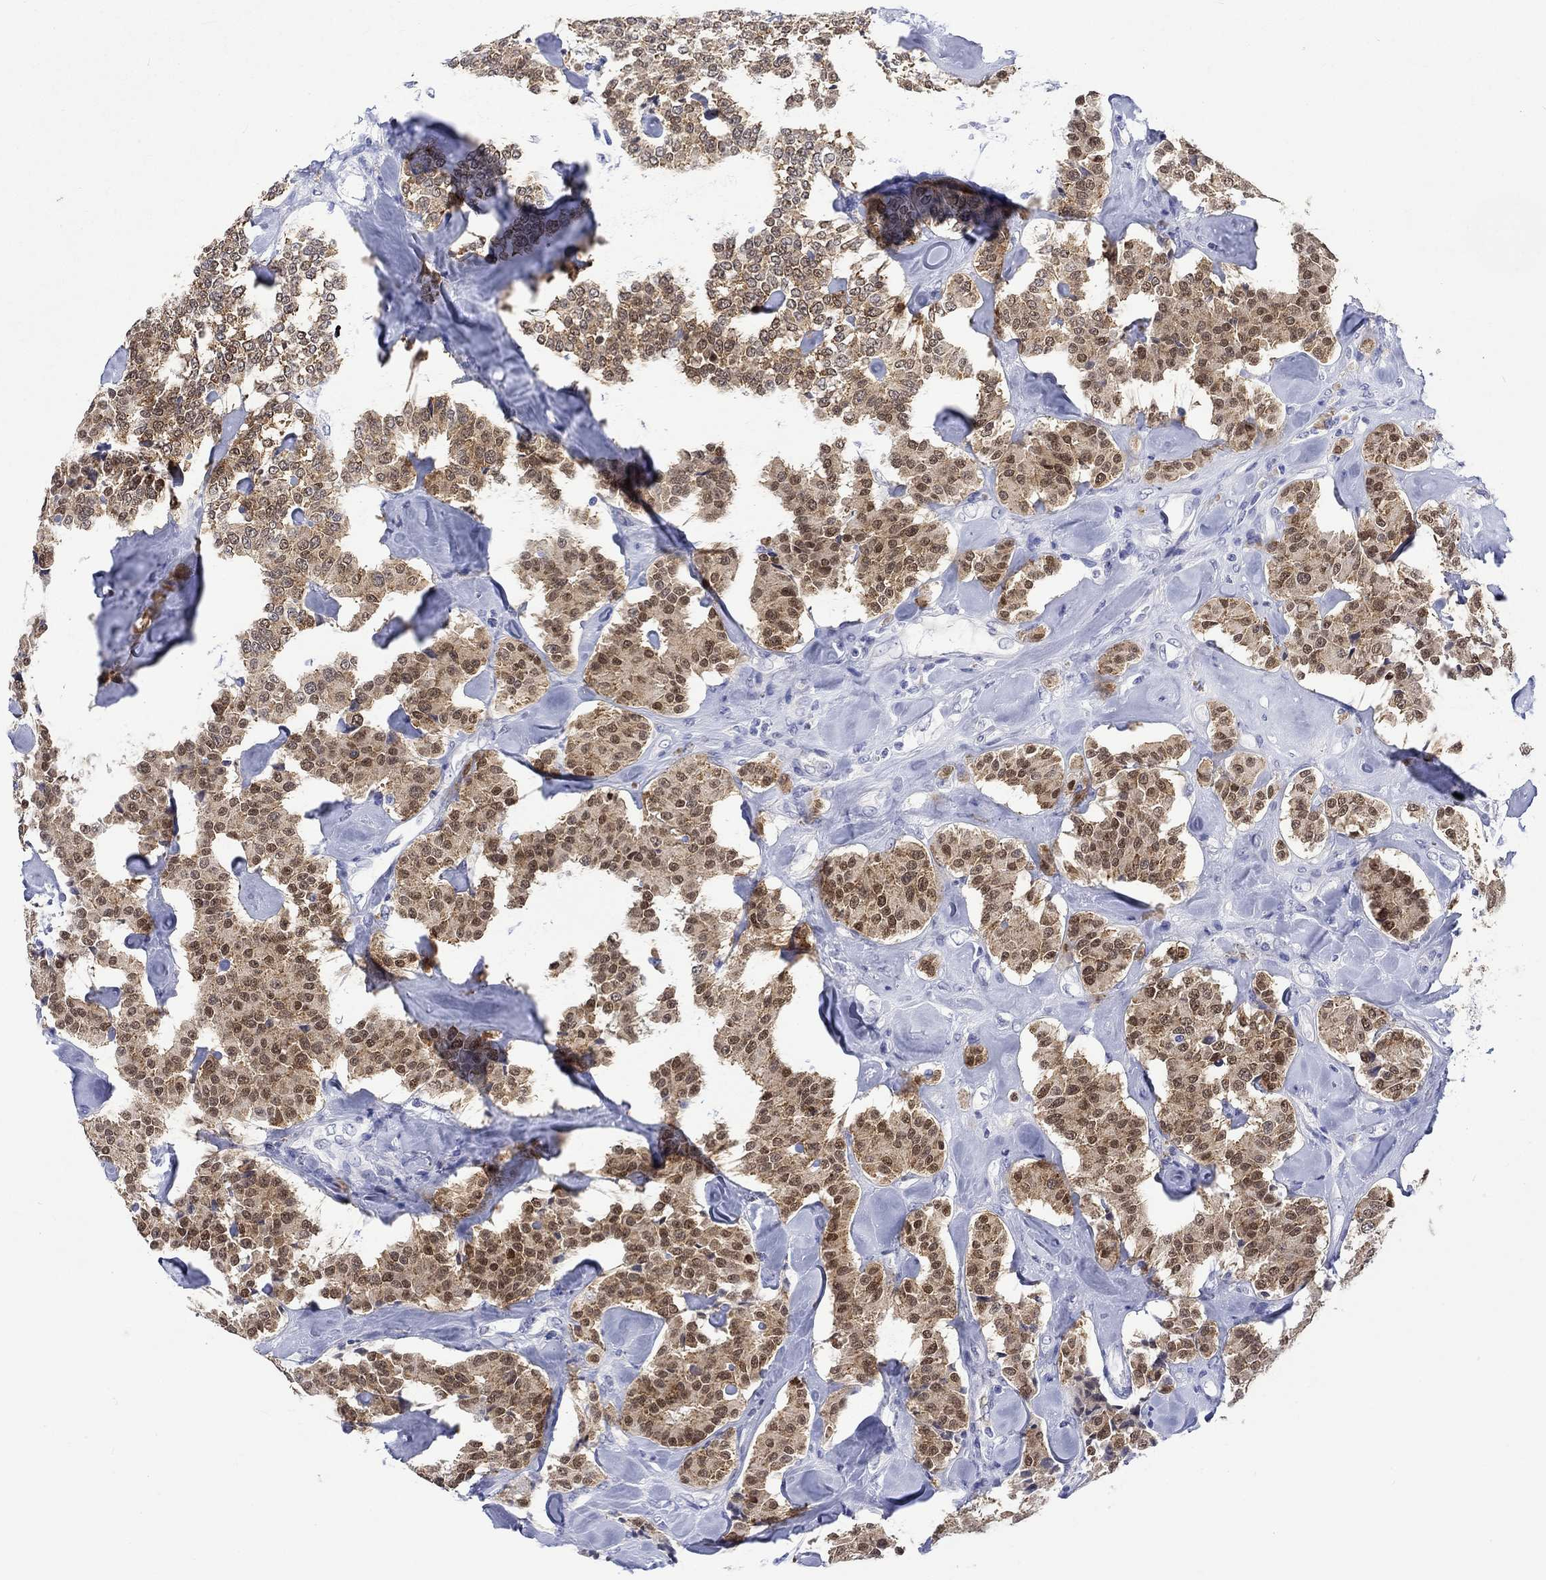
{"staining": {"intensity": "strong", "quantity": ">75%", "location": "nuclear"}, "tissue": "carcinoid", "cell_type": "Tumor cells", "image_type": "cancer", "snomed": [{"axis": "morphology", "description": "Carcinoid, malignant, NOS"}, {"axis": "topography", "description": "Pancreas"}], "caption": "Tumor cells show strong nuclear staining in approximately >75% of cells in malignant carcinoid. Nuclei are stained in blue.", "gene": "MSI1", "patient": {"sex": "male", "age": 41}}